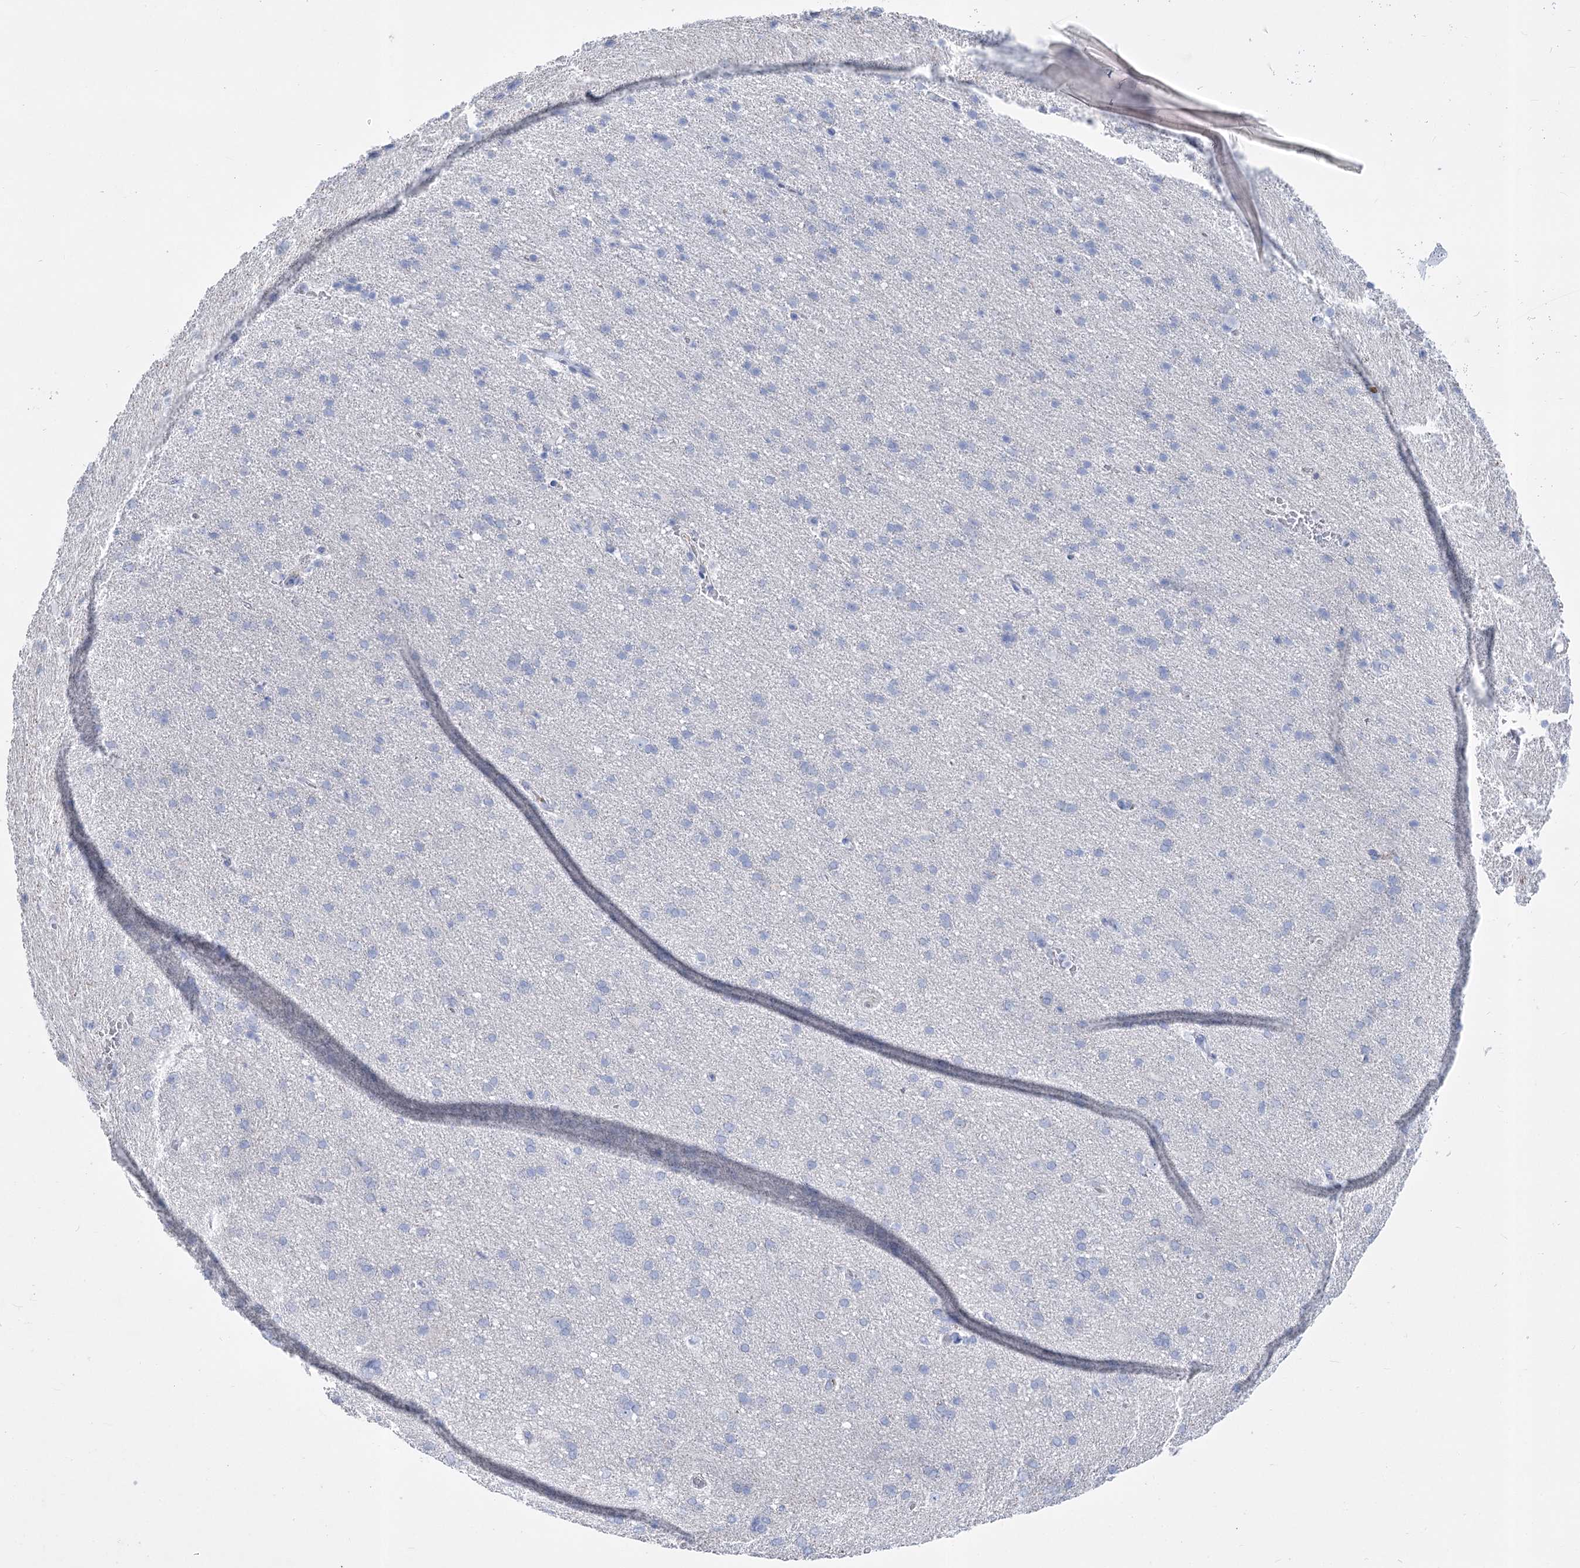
{"staining": {"intensity": "negative", "quantity": "none", "location": "none"}, "tissue": "cerebral cortex", "cell_type": "Endothelial cells", "image_type": "normal", "snomed": [{"axis": "morphology", "description": "Normal tissue, NOS"}, {"axis": "topography", "description": "Cerebral cortex"}], "caption": "IHC photomicrograph of unremarkable cerebral cortex: cerebral cortex stained with DAB (3,3'-diaminobenzidine) demonstrates no significant protein expression in endothelial cells. (DAB IHC visualized using brightfield microscopy, high magnification).", "gene": "PCDHA1", "patient": {"sex": "male", "age": 62}}